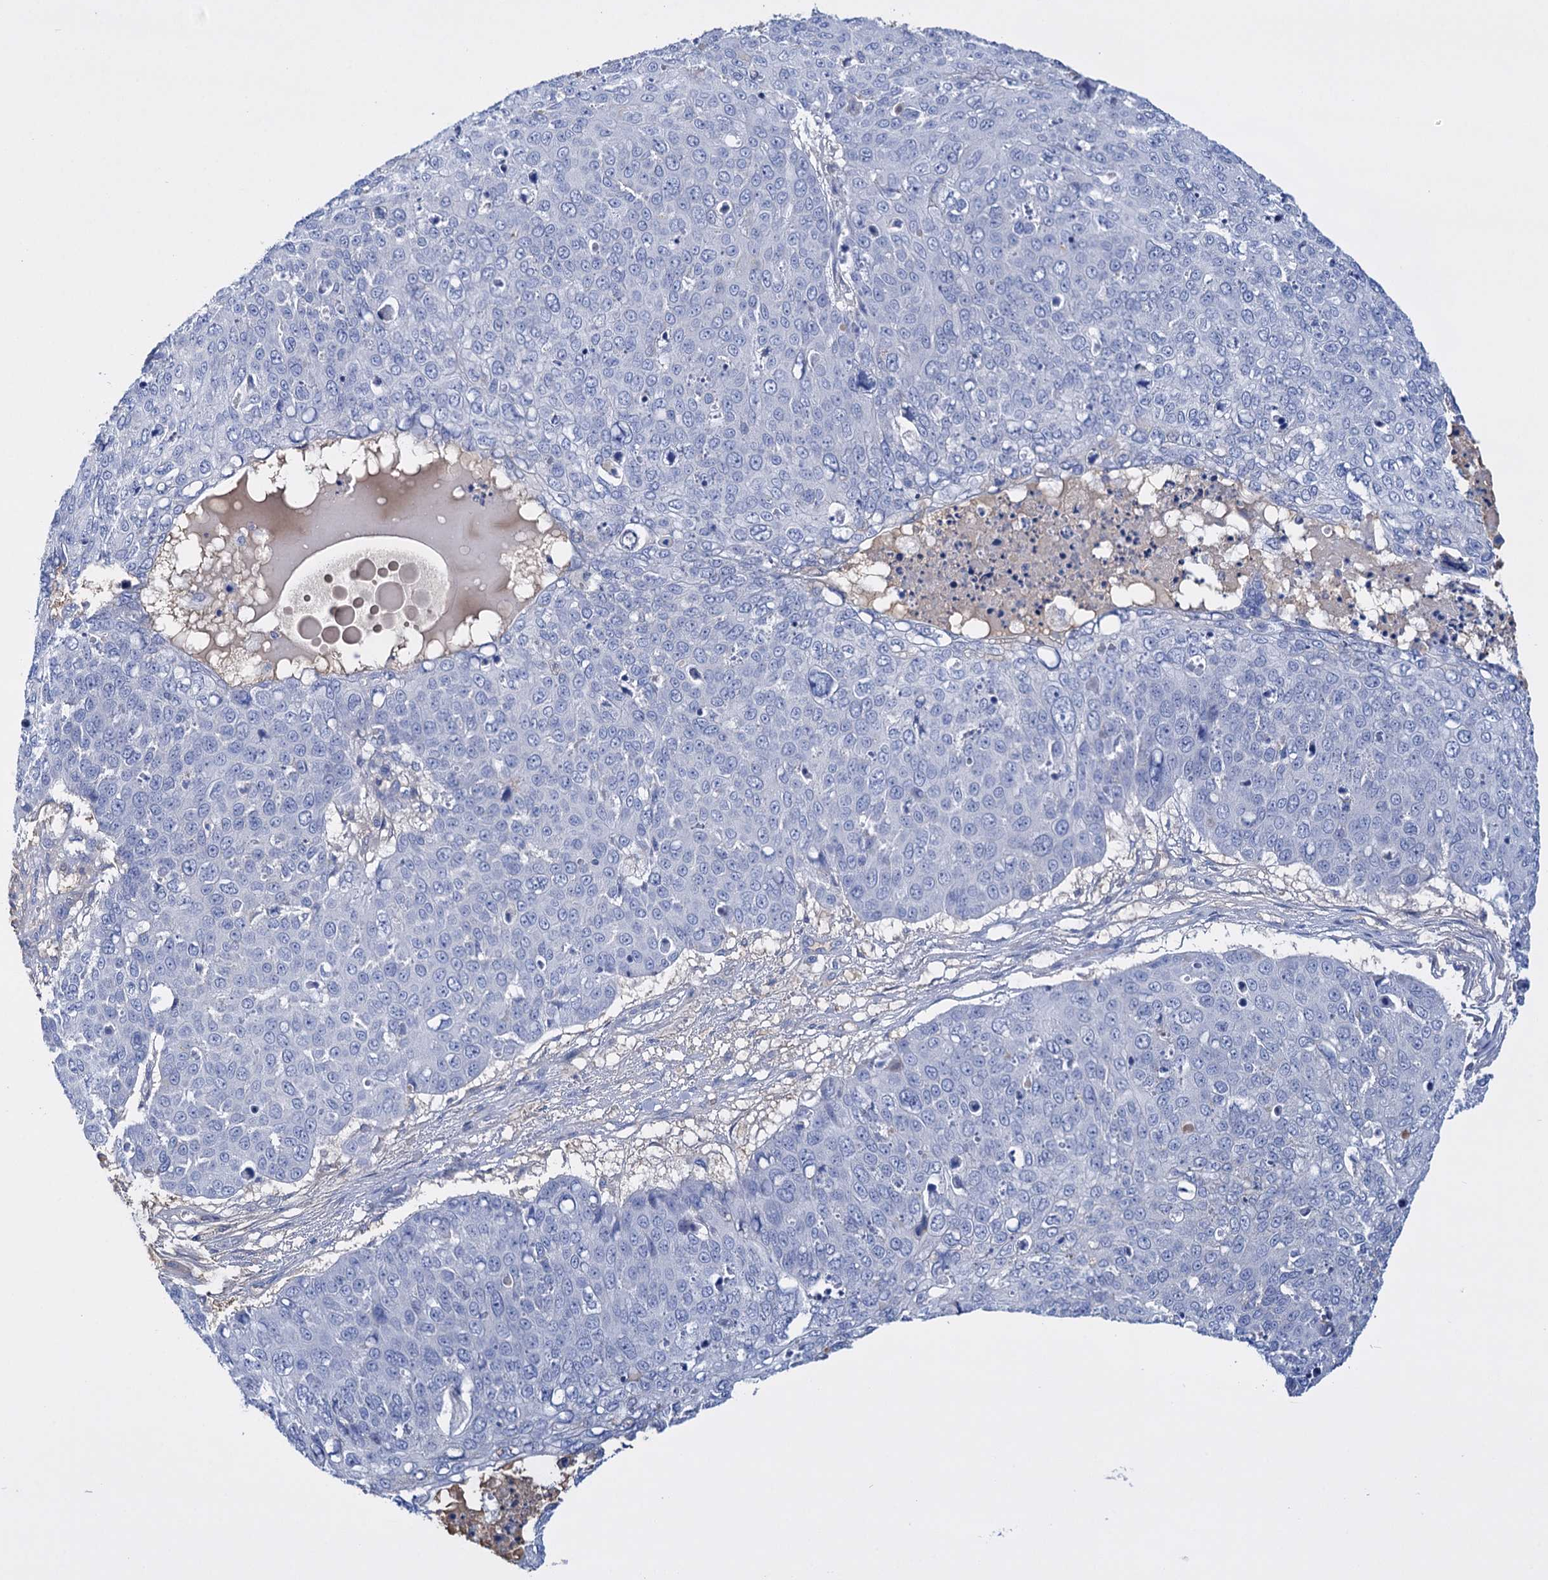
{"staining": {"intensity": "negative", "quantity": "none", "location": "none"}, "tissue": "skin cancer", "cell_type": "Tumor cells", "image_type": "cancer", "snomed": [{"axis": "morphology", "description": "Squamous cell carcinoma, NOS"}, {"axis": "topography", "description": "Skin"}], "caption": "IHC of human skin cancer (squamous cell carcinoma) demonstrates no expression in tumor cells. (Brightfield microscopy of DAB immunohistochemistry (IHC) at high magnification).", "gene": "FBXW12", "patient": {"sex": "male", "age": 71}}